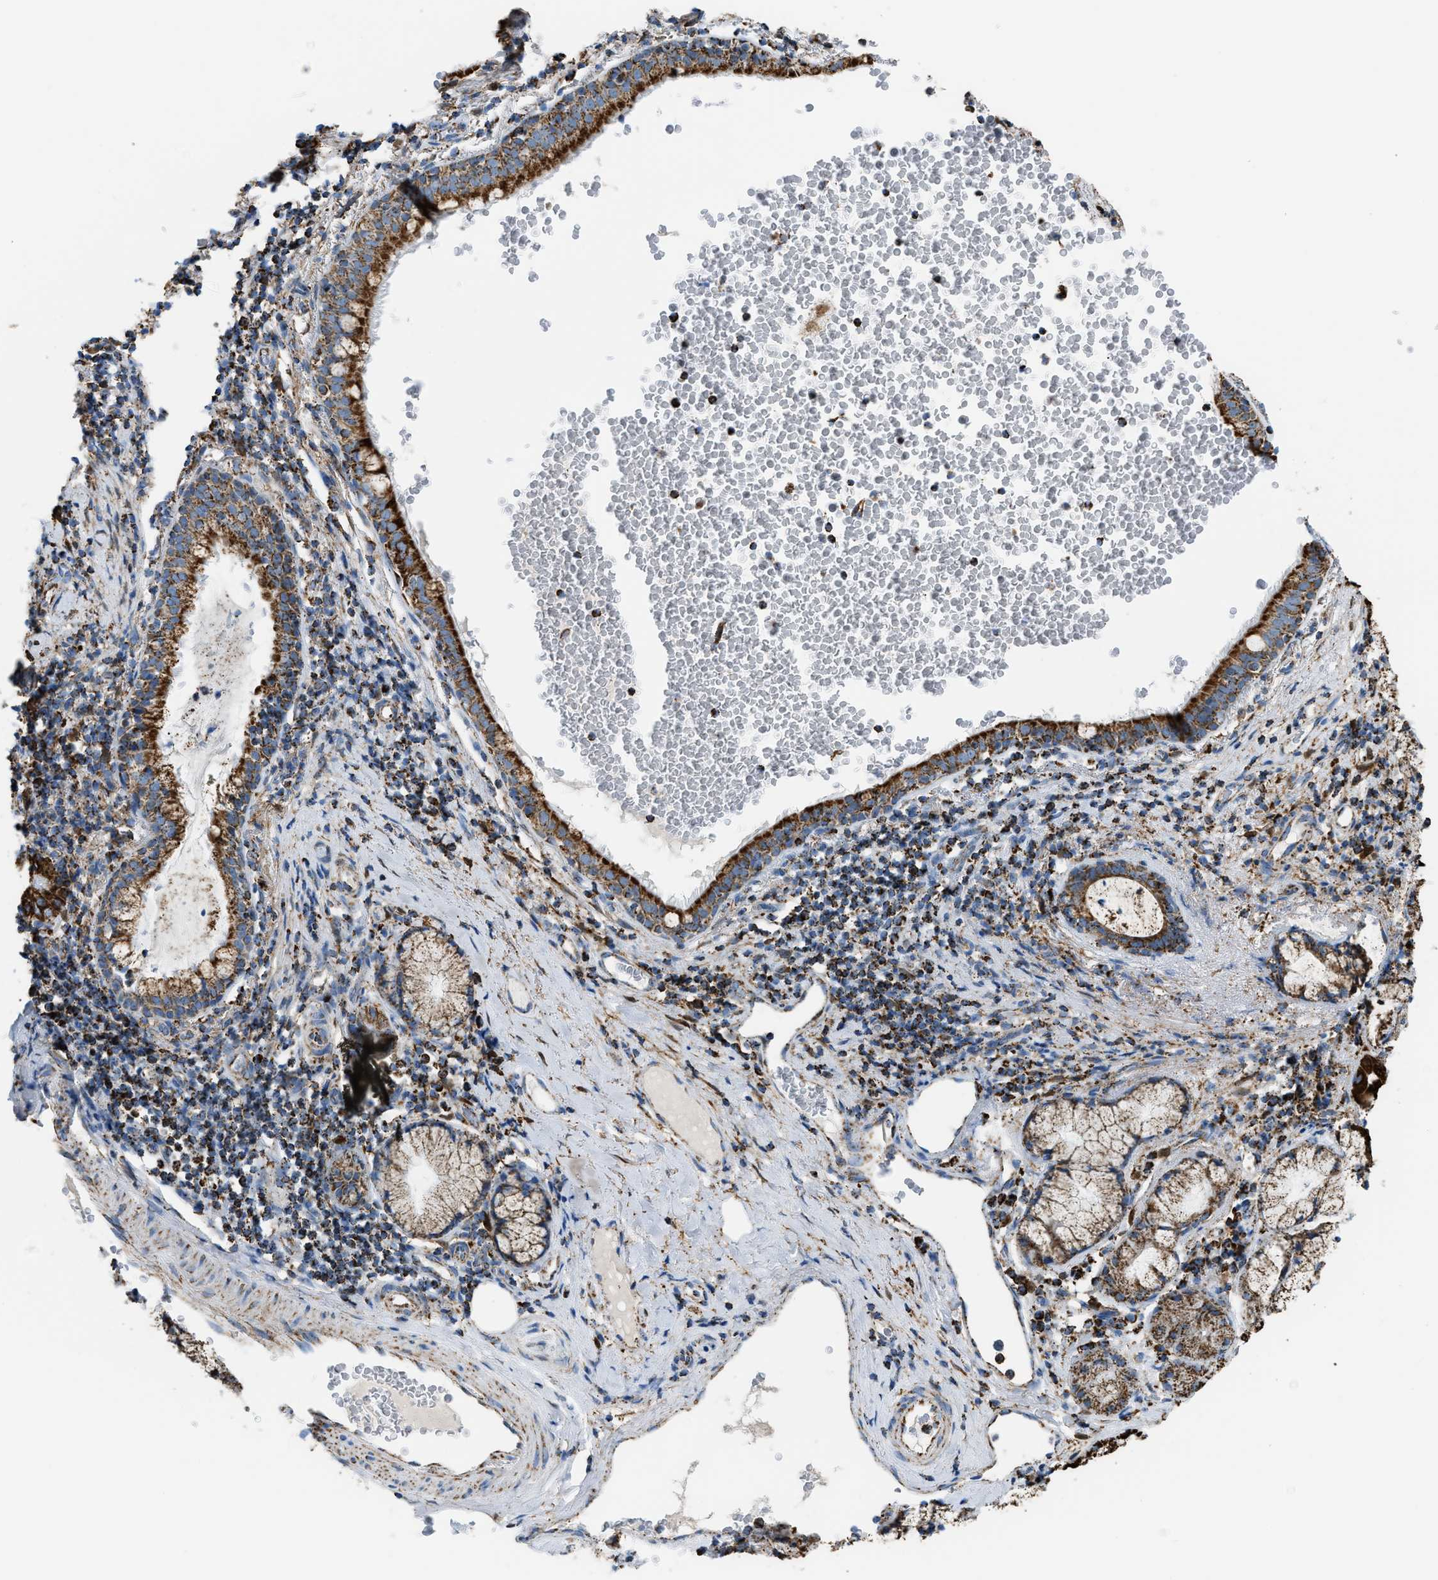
{"staining": {"intensity": "strong", "quantity": ">75%", "location": "cytoplasmic/membranous"}, "tissue": "bronchus", "cell_type": "Respiratory epithelial cells", "image_type": "normal", "snomed": [{"axis": "morphology", "description": "Normal tissue, NOS"}, {"axis": "morphology", "description": "Inflammation, NOS"}, {"axis": "topography", "description": "Cartilage tissue"}, {"axis": "topography", "description": "Bronchus"}], "caption": "This image displays normal bronchus stained with immunohistochemistry to label a protein in brown. The cytoplasmic/membranous of respiratory epithelial cells show strong positivity for the protein. Nuclei are counter-stained blue.", "gene": "ETFB", "patient": {"sex": "male", "age": 77}}